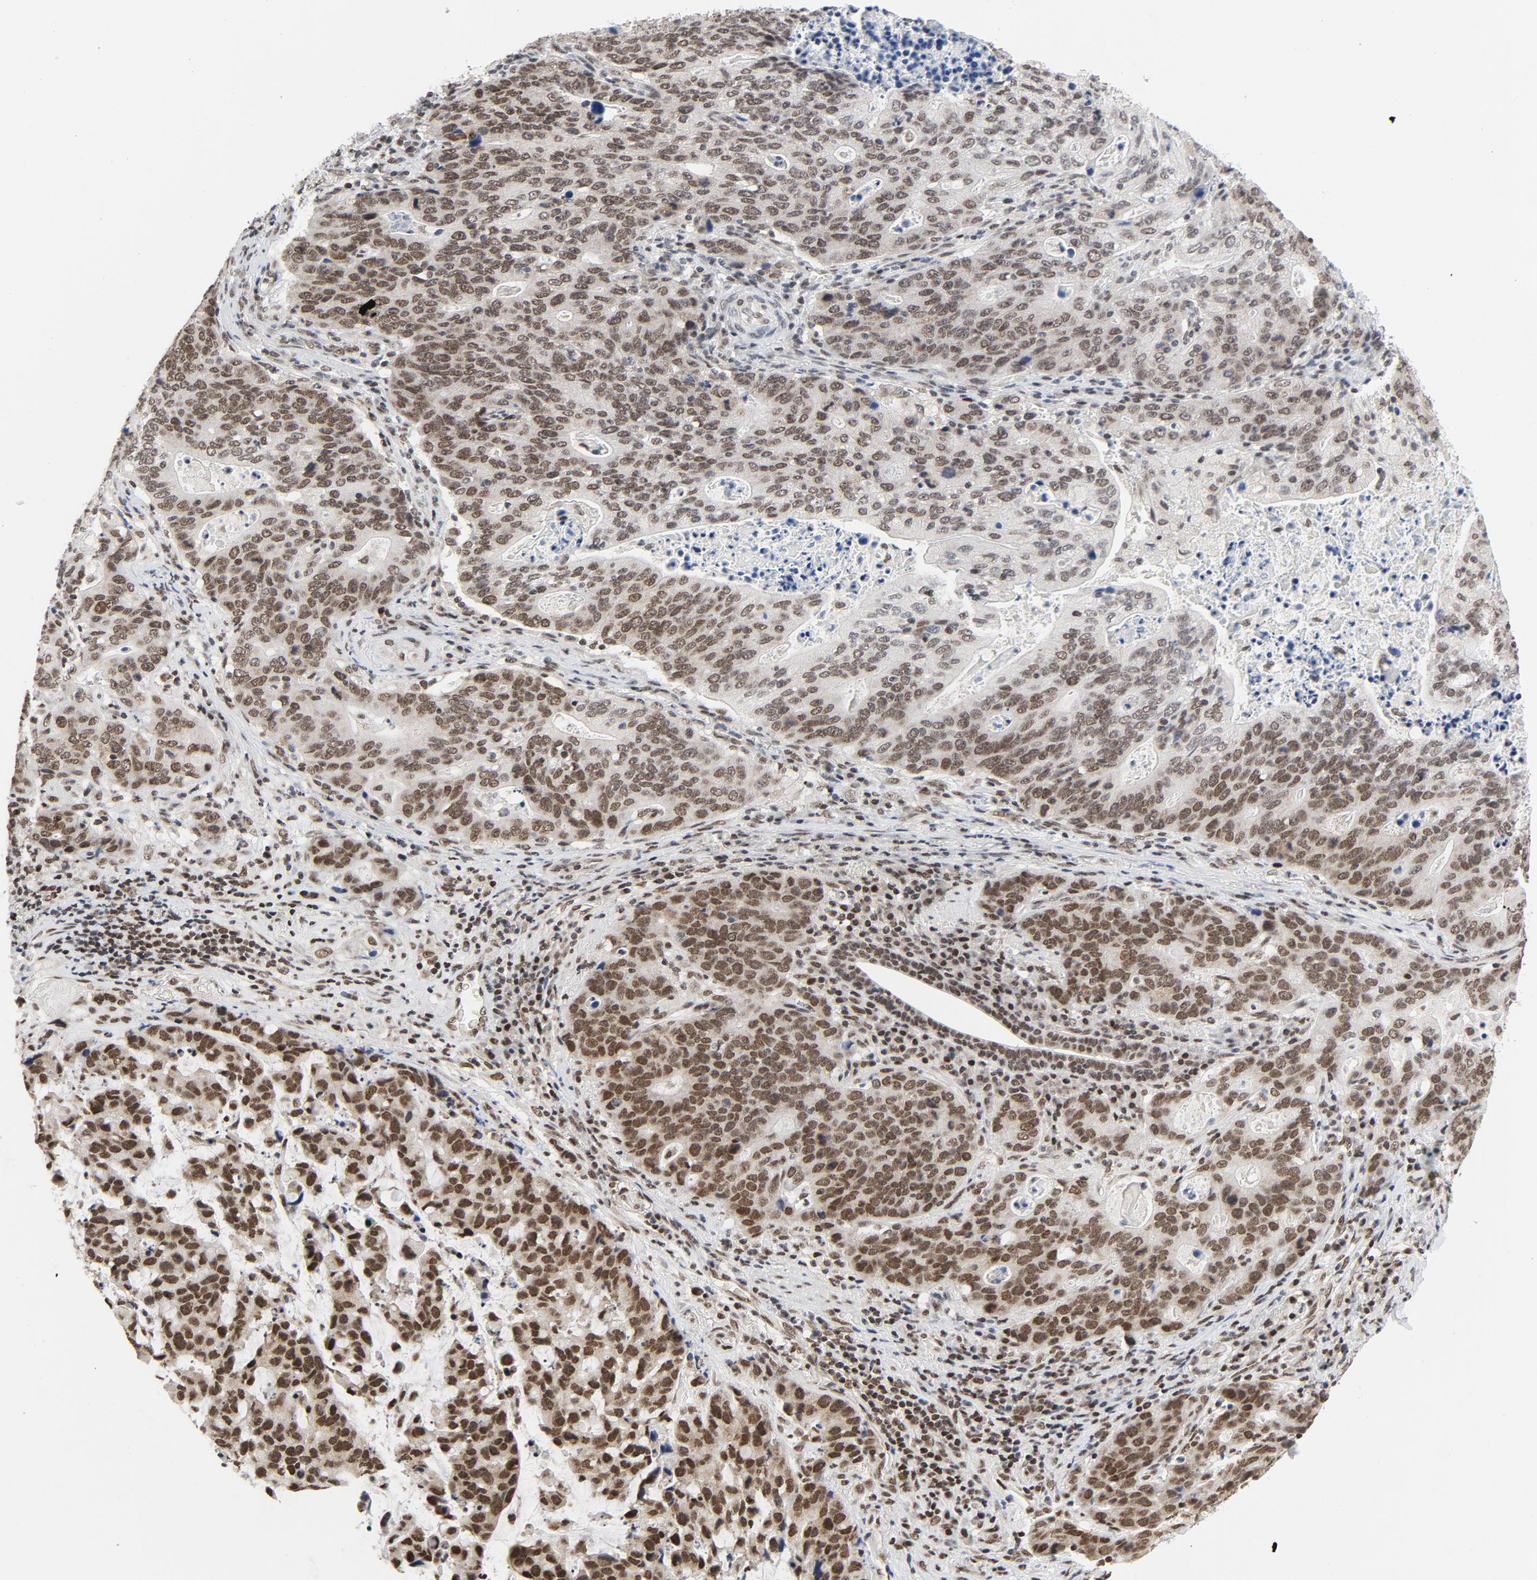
{"staining": {"intensity": "strong", "quantity": ">75%", "location": "nuclear"}, "tissue": "stomach cancer", "cell_type": "Tumor cells", "image_type": "cancer", "snomed": [{"axis": "morphology", "description": "Adenocarcinoma, NOS"}, {"axis": "topography", "description": "Esophagus"}, {"axis": "topography", "description": "Stomach"}], "caption": "A histopathology image of human adenocarcinoma (stomach) stained for a protein demonstrates strong nuclear brown staining in tumor cells.", "gene": "ERCC1", "patient": {"sex": "male", "age": 74}}